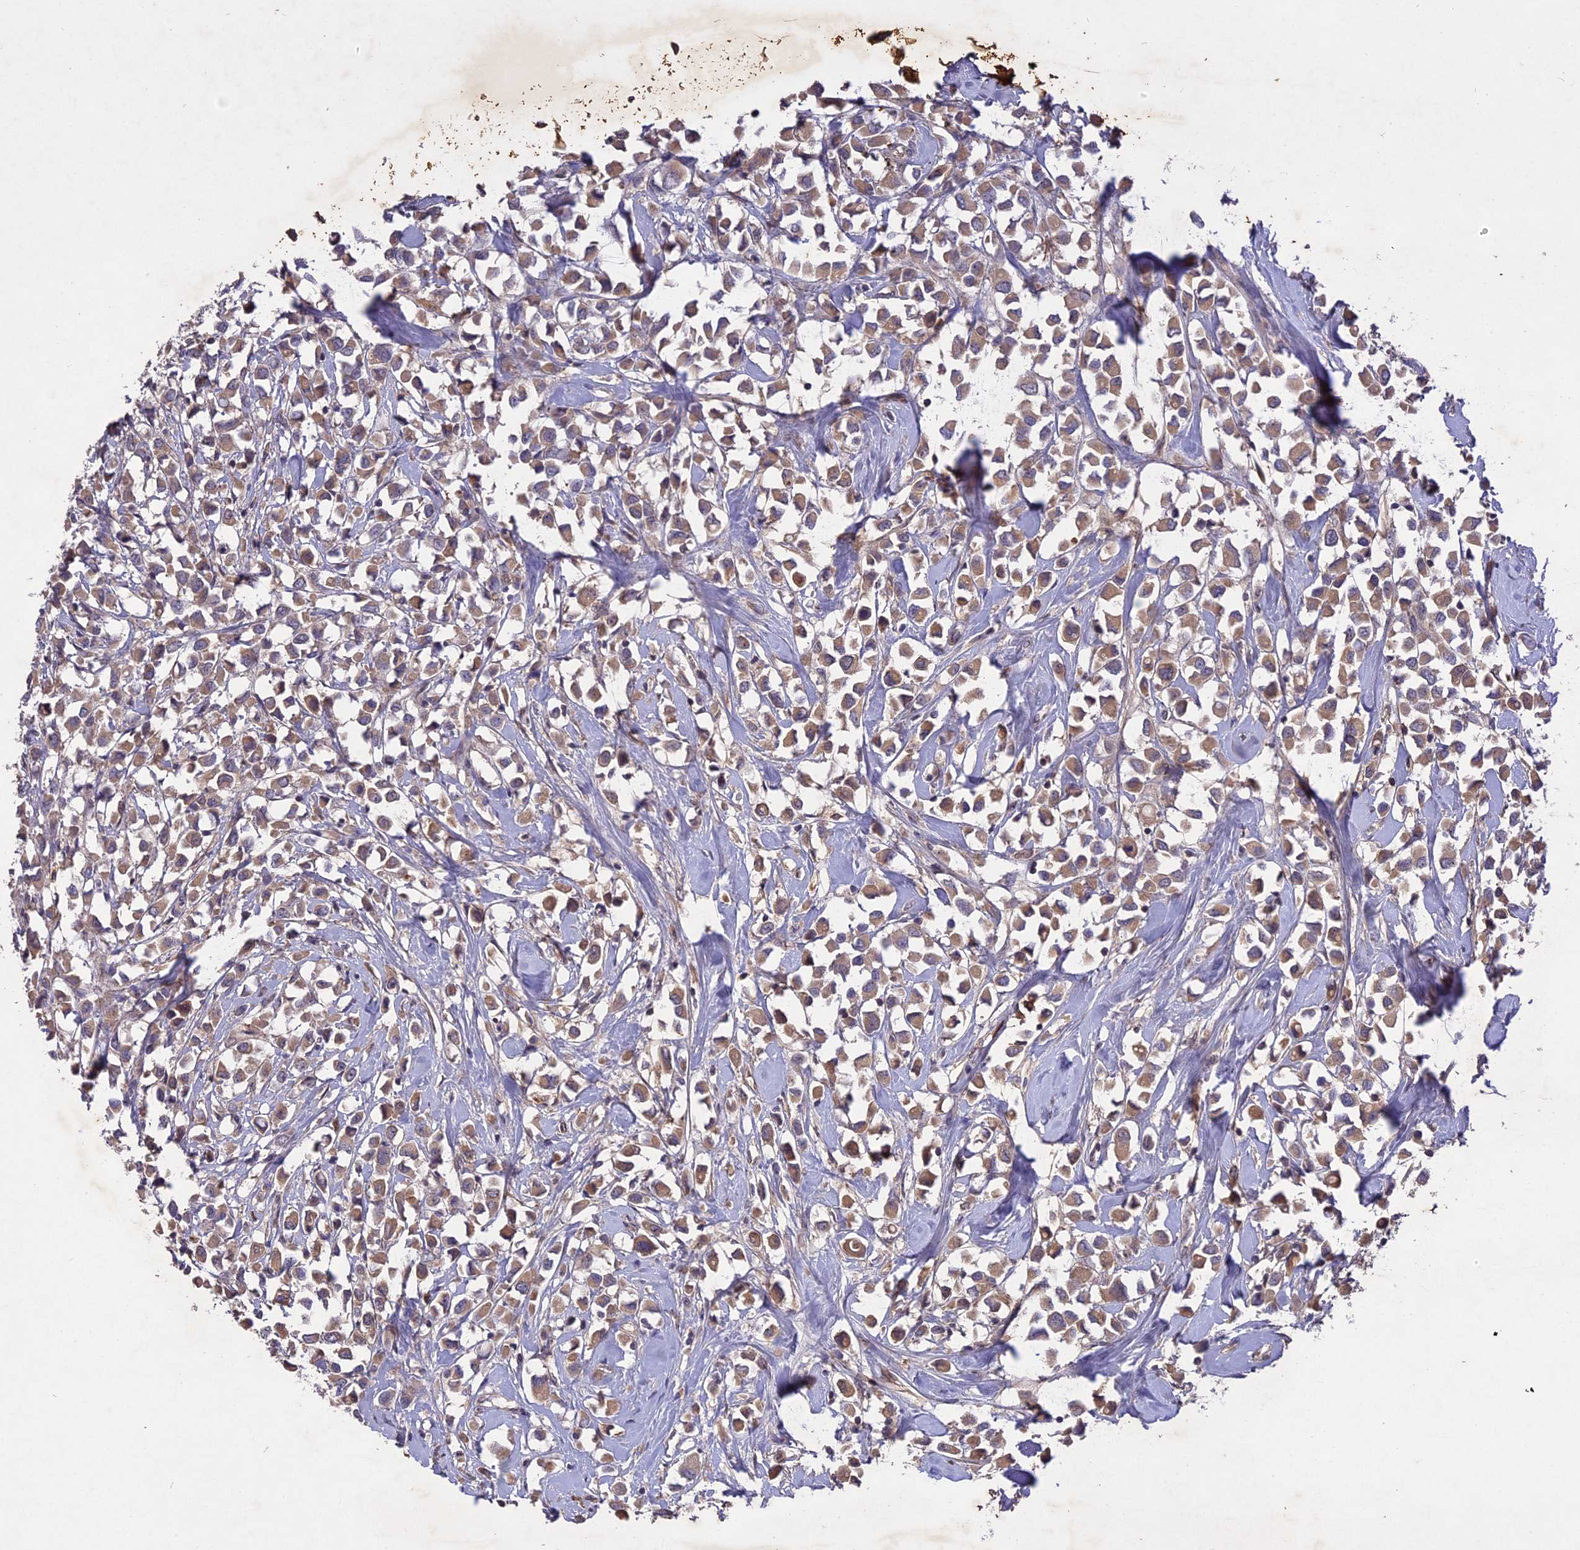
{"staining": {"intensity": "moderate", "quantity": ">75%", "location": "cytoplasmic/membranous"}, "tissue": "breast cancer", "cell_type": "Tumor cells", "image_type": "cancer", "snomed": [{"axis": "morphology", "description": "Duct carcinoma"}, {"axis": "topography", "description": "Breast"}], "caption": "Approximately >75% of tumor cells in human breast cancer (infiltrating ductal carcinoma) show moderate cytoplasmic/membranous protein staining as visualized by brown immunohistochemical staining.", "gene": "ADO", "patient": {"sex": "female", "age": 61}}